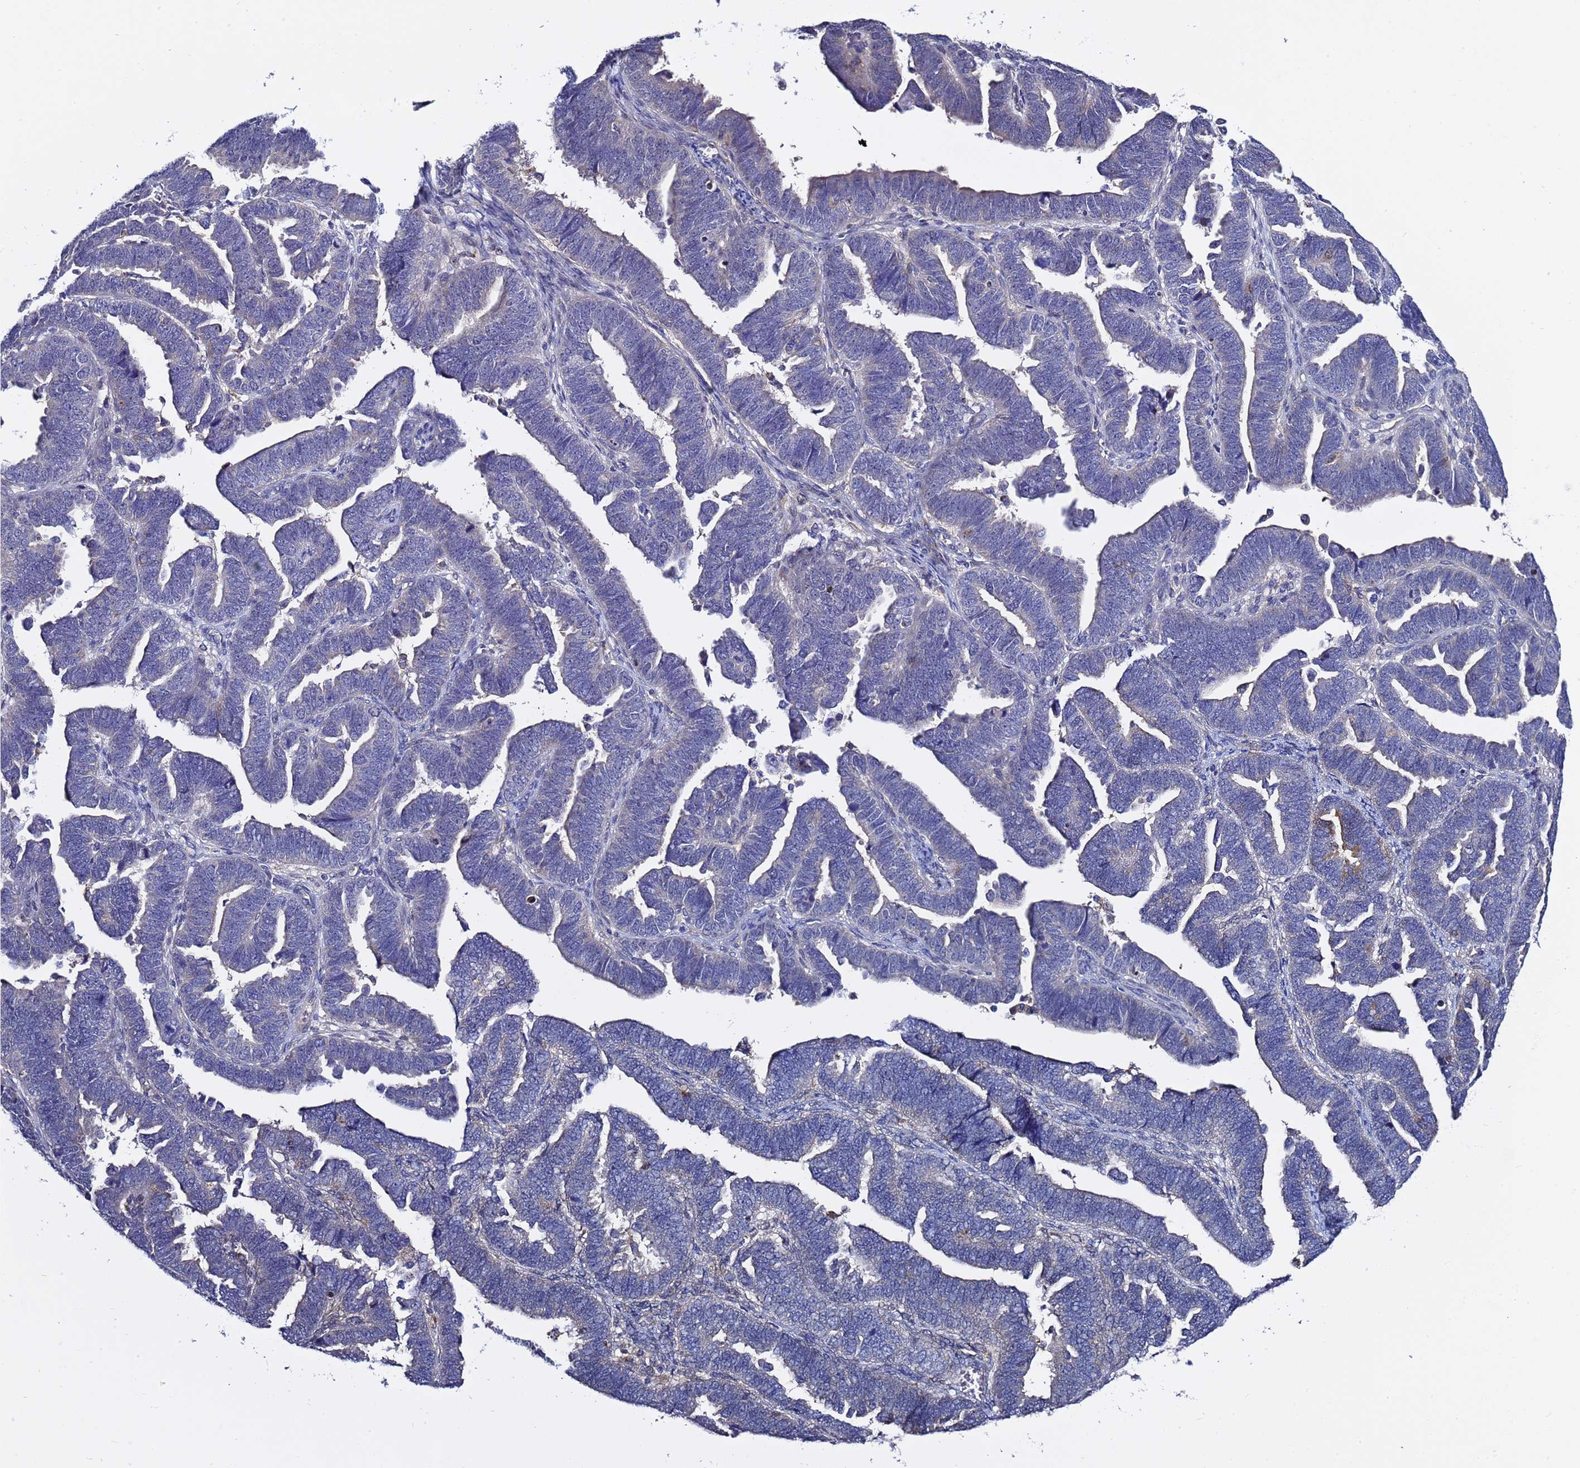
{"staining": {"intensity": "negative", "quantity": "none", "location": "none"}, "tissue": "endometrial cancer", "cell_type": "Tumor cells", "image_type": "cancer", "snomed": [{"axis": "morphology", "description": "Adenocarcinoma, NOS"}, {"axis": "topography", "description": "Endometrium"}], "caption": "A photomicrograph of endometrial adenocarcinoma stained for a protein shows no brown staining in tumor cells.", "gene": "NAT2", "patient": {"sex": "female", "age": 75}}